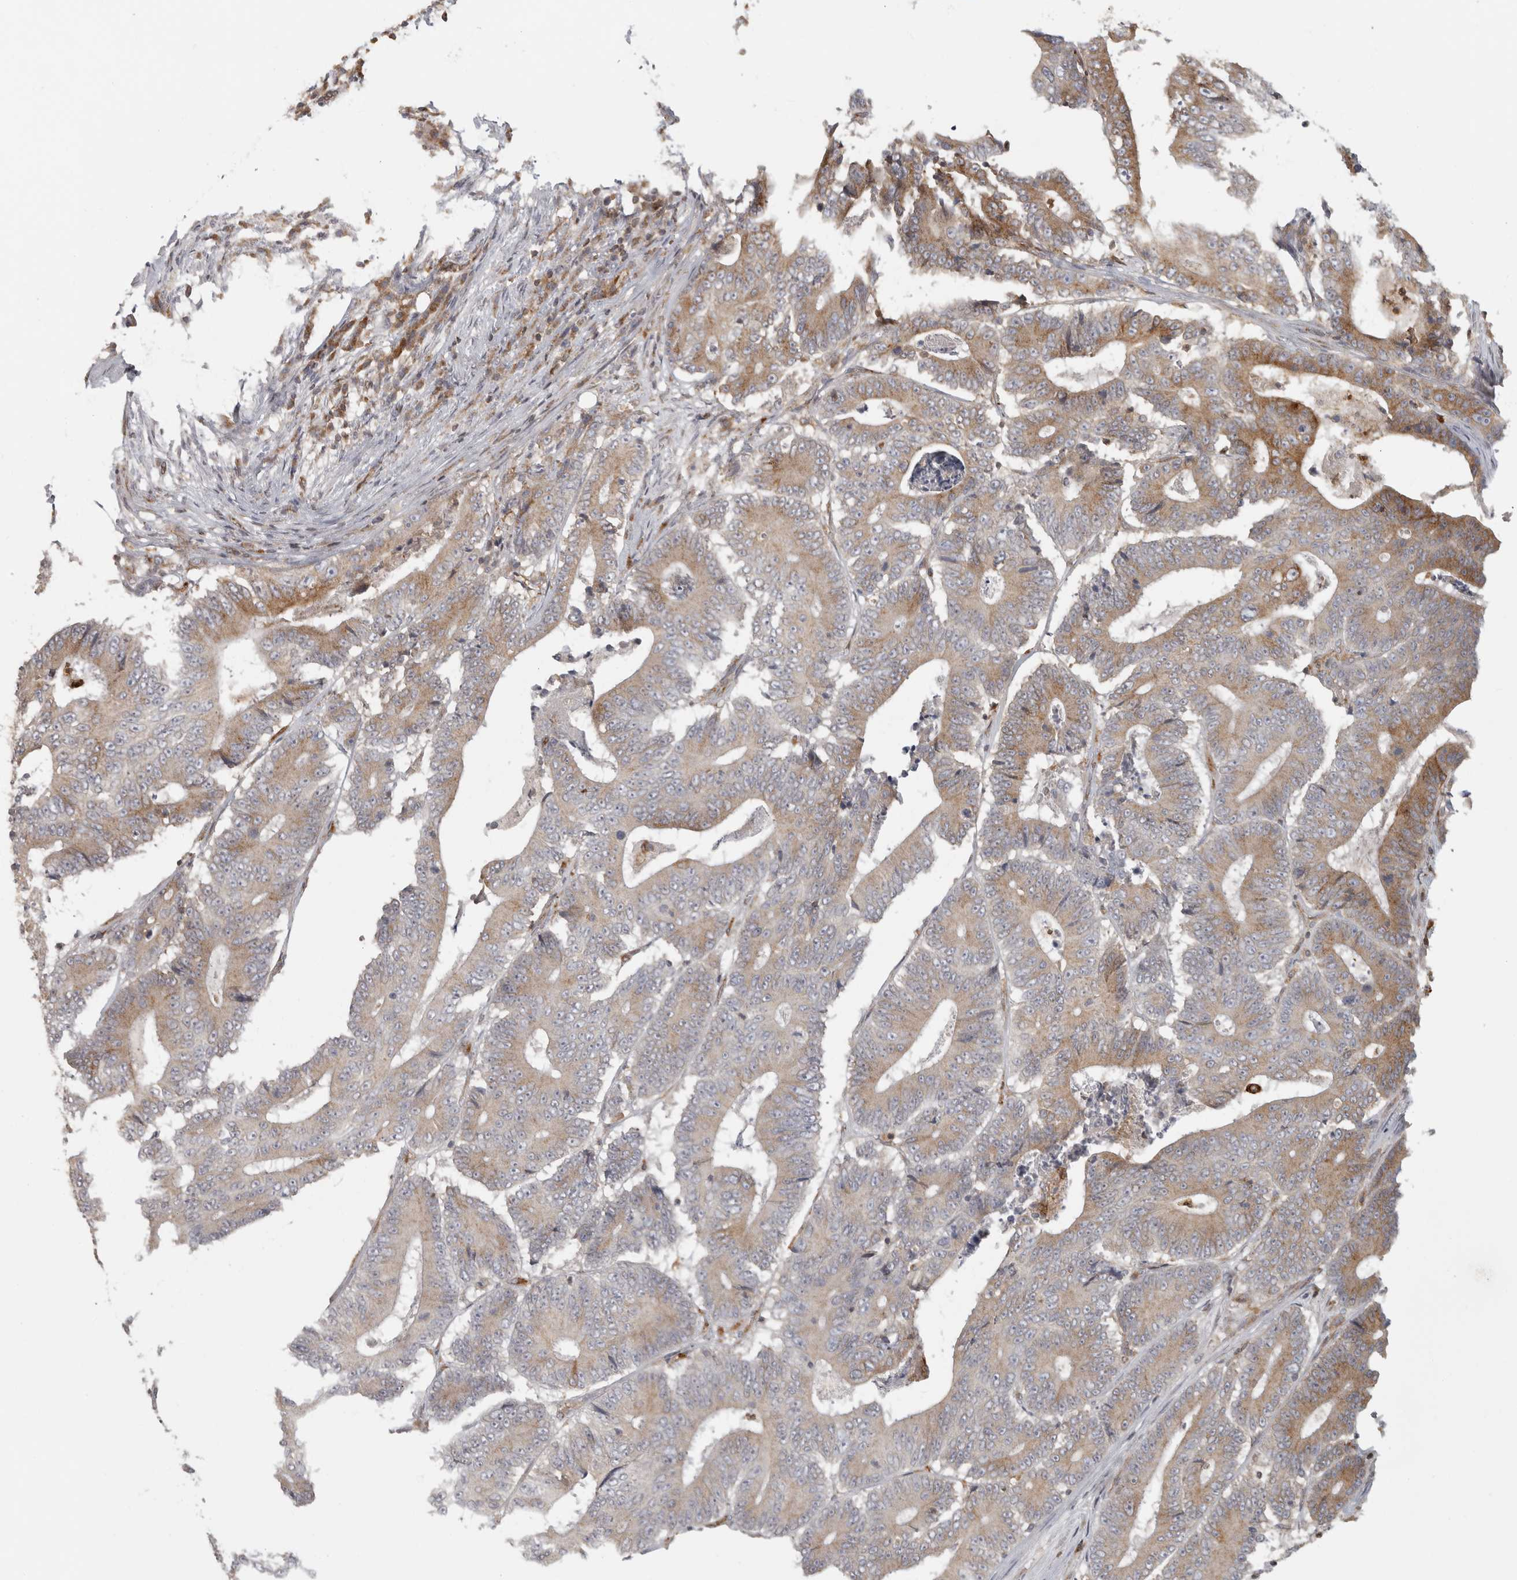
{"staining": {"intensity": "moderate", "quantity": "25%-75%", "location": "cytoplasmic/membranous"}, "tissue": "colorectal cancer", "cell_type": "Tumor cells", "image_type": "cancer", "snomed": [{"axis": "morphology", "description": "Adenocarcinoma, NOS"}, {"axis": "topography", "description": "Colon"}], "caption": "About 25%-75% of tumor cells in human colorectal cancer reveal moderate cytoplasmic/membranous protein staining as visualized by brown immunohistochemical staining.", "gene": "HLA-E", "patient": {"sex": "male", "age": 83}}